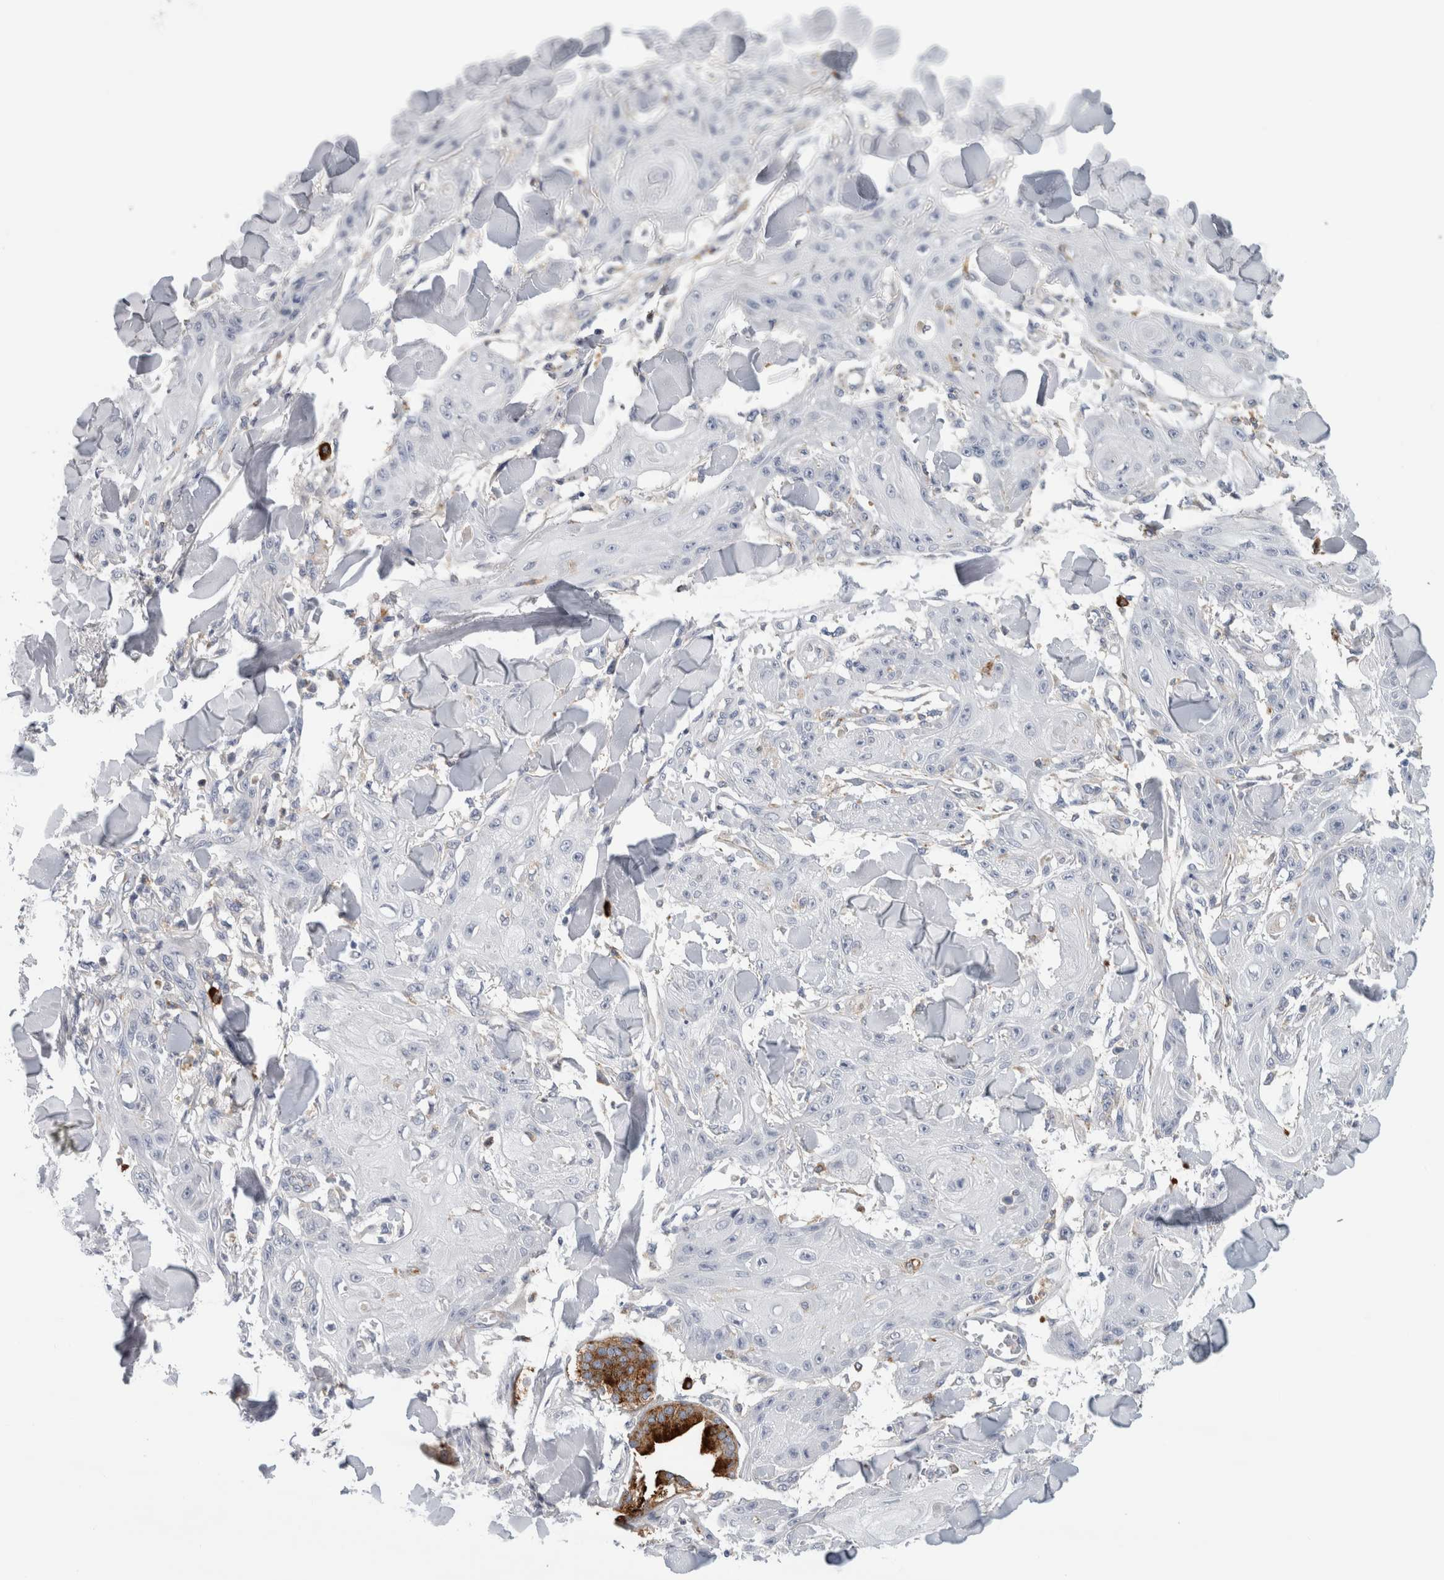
{"staining": {"intensity": "negative", "quantity": "none", "location": "none"}, "tissue": "skin cancer", "cell_type": "Tumor cells", "image_type": "cancer", "snomed": [{"axis": "morphology", "description": "Squamous cell carcinoma, NOS"}, {"axis": "topography", "description": "Skin"}], "caption": "This is an immunohistochemistry image of human skin squamous cell carcinoma. There is no expression in tumor cells.", "gene": "CD63", "patient": {"sex": "male", "age": 74}}